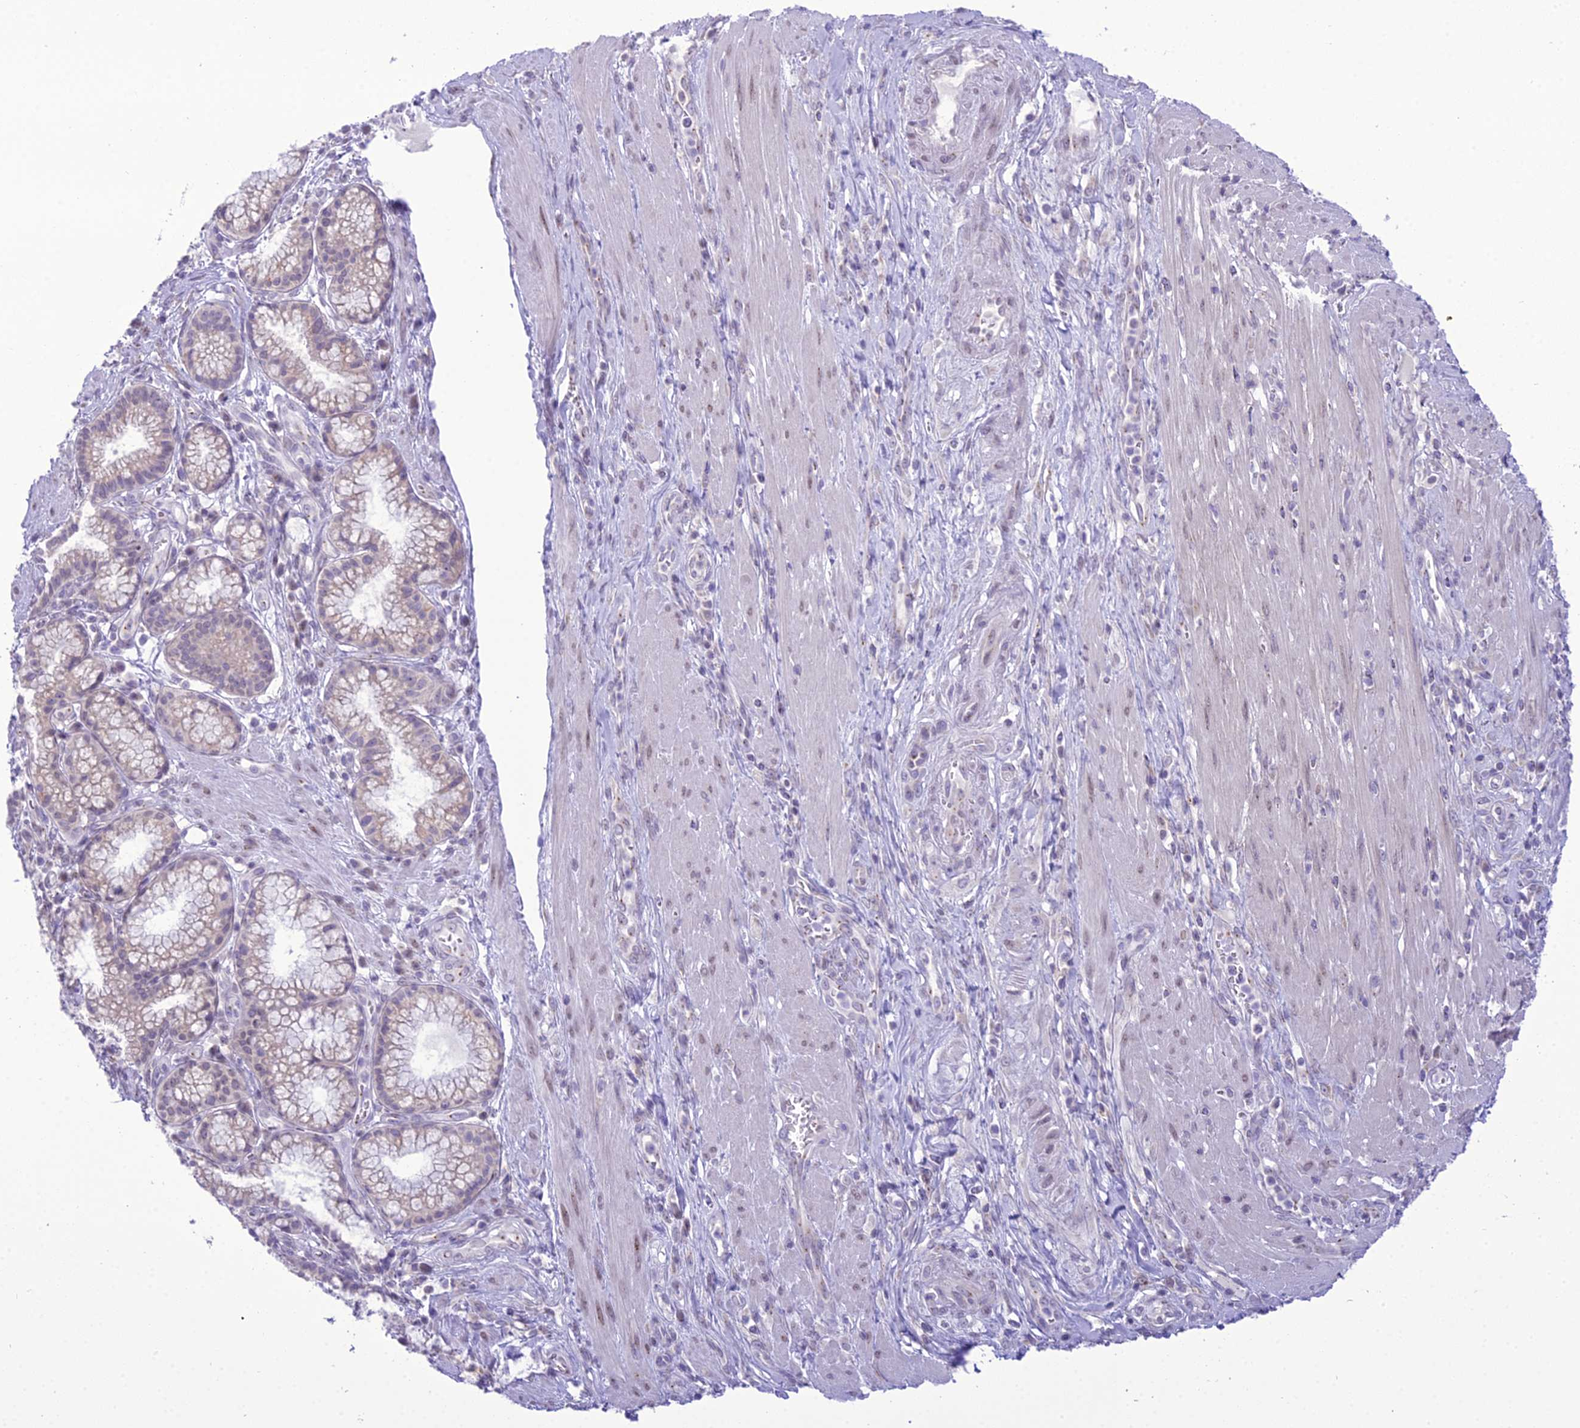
{"staining": {"intensity": "weak", "quantity": "<25%", "location": "cytoplasmic/membranous"}, "tissue": "pancreatic cancer", "cell_type": "Tumor cells", "image_type": "cancer", "snomed": [{"axis": "morphology", "description": "Adenocarcinoma, NOS"}, {"axis": "topography", "description": "Pancreas"}], "caption": "The histopathology image shows no significant staining in tumor cells of pancreatic cancer (adenocarcinoma).", "gene": "B9D2", "patient": {"sex": "male", "age": 72}}